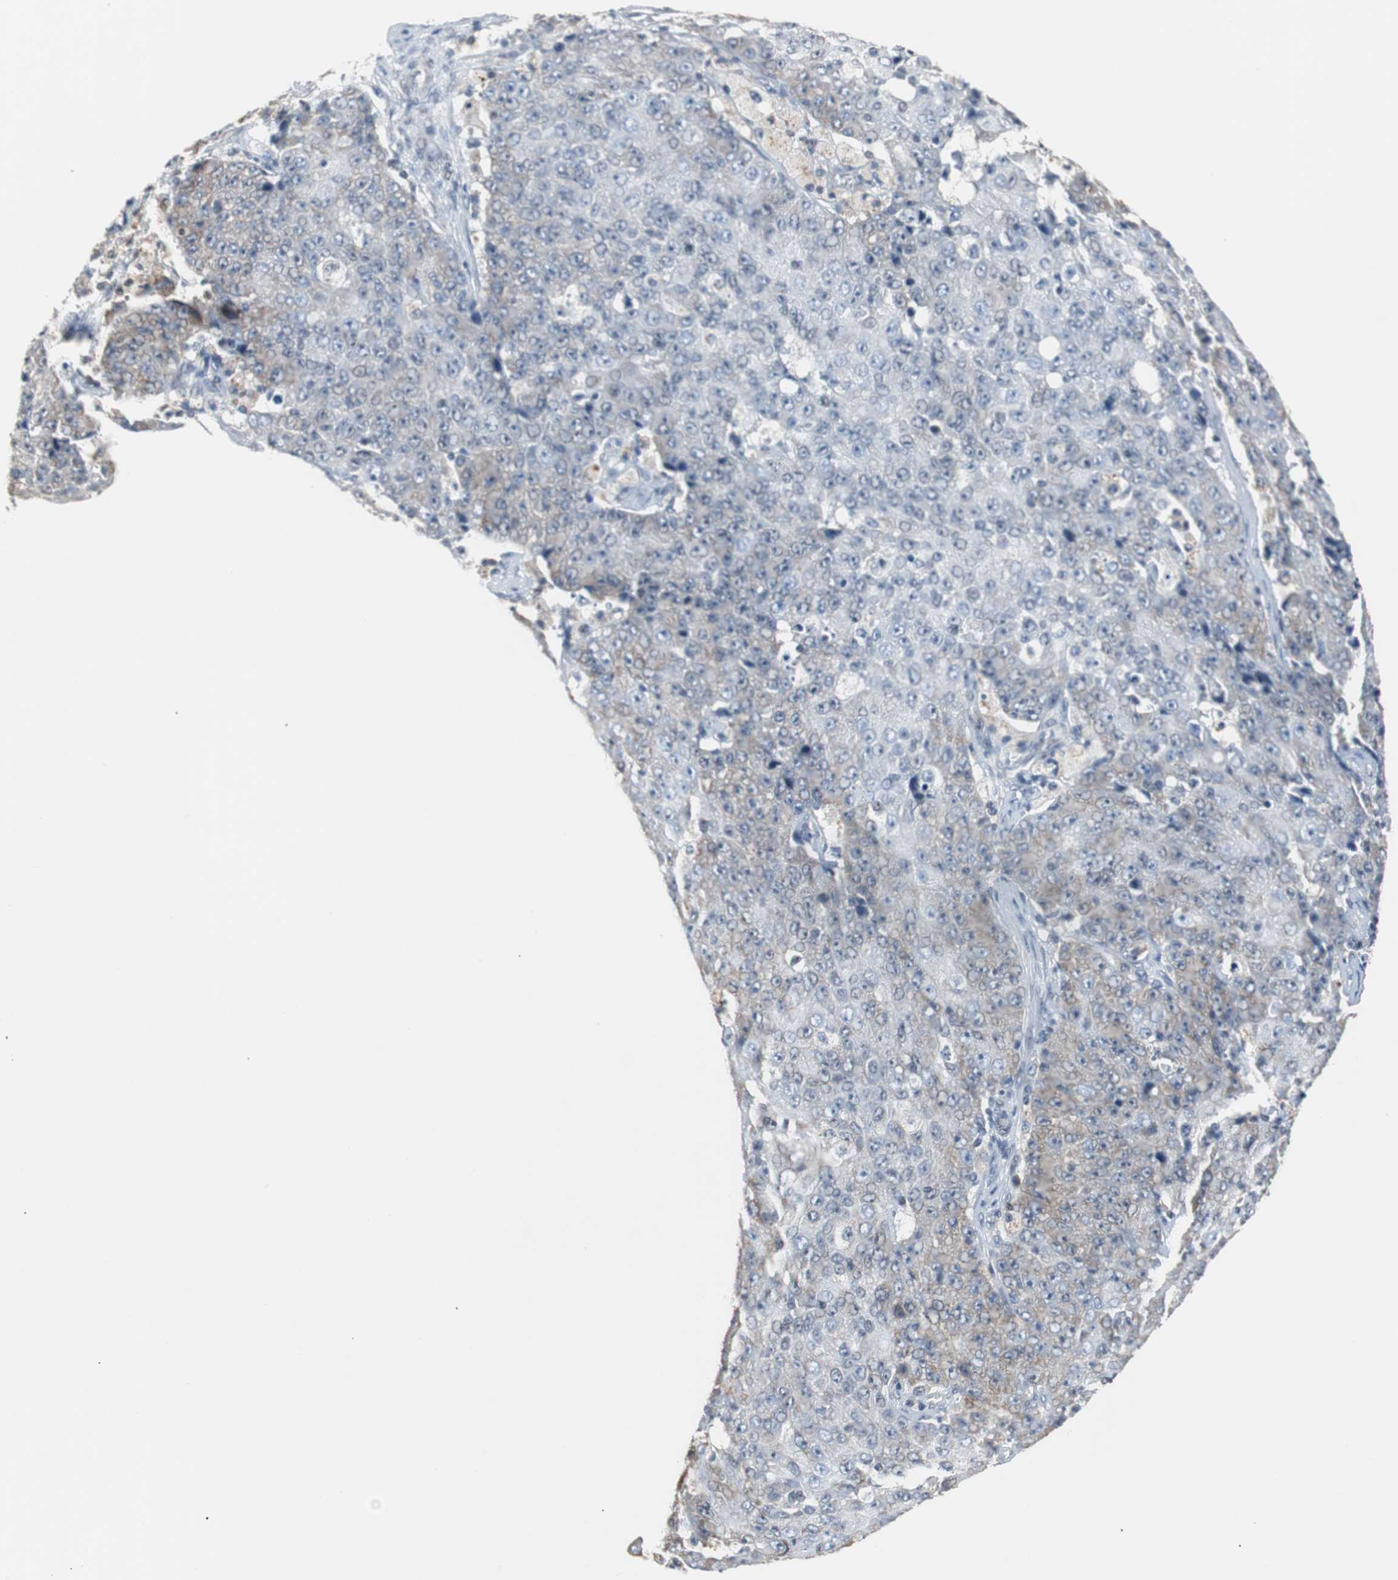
{"staining": {"intensity": "weak", "quantity": "<25%", "location": "cytoplasmic/membranous"}, "tissue": "ovarian cancer", "cell_type": "Tumor cells", "image_type": "cancer", "snomed": [{"axis": "morphology", "description": "Carcinoma, endometroid"}, {"axis": "topography", "description": "Ovary"}], "caption": "Histopathology image shows no significant protein positivity in tumor cells of ovarian cancer (endometroid carcinoma). The staining was performed using DAB to visualize the protein expression in brown, while the nuclei were stained in blue with hematoxylin (Magnification: 20x).", "gene": "ZHX2", "patient": {"sex": "female", "age": 42}}